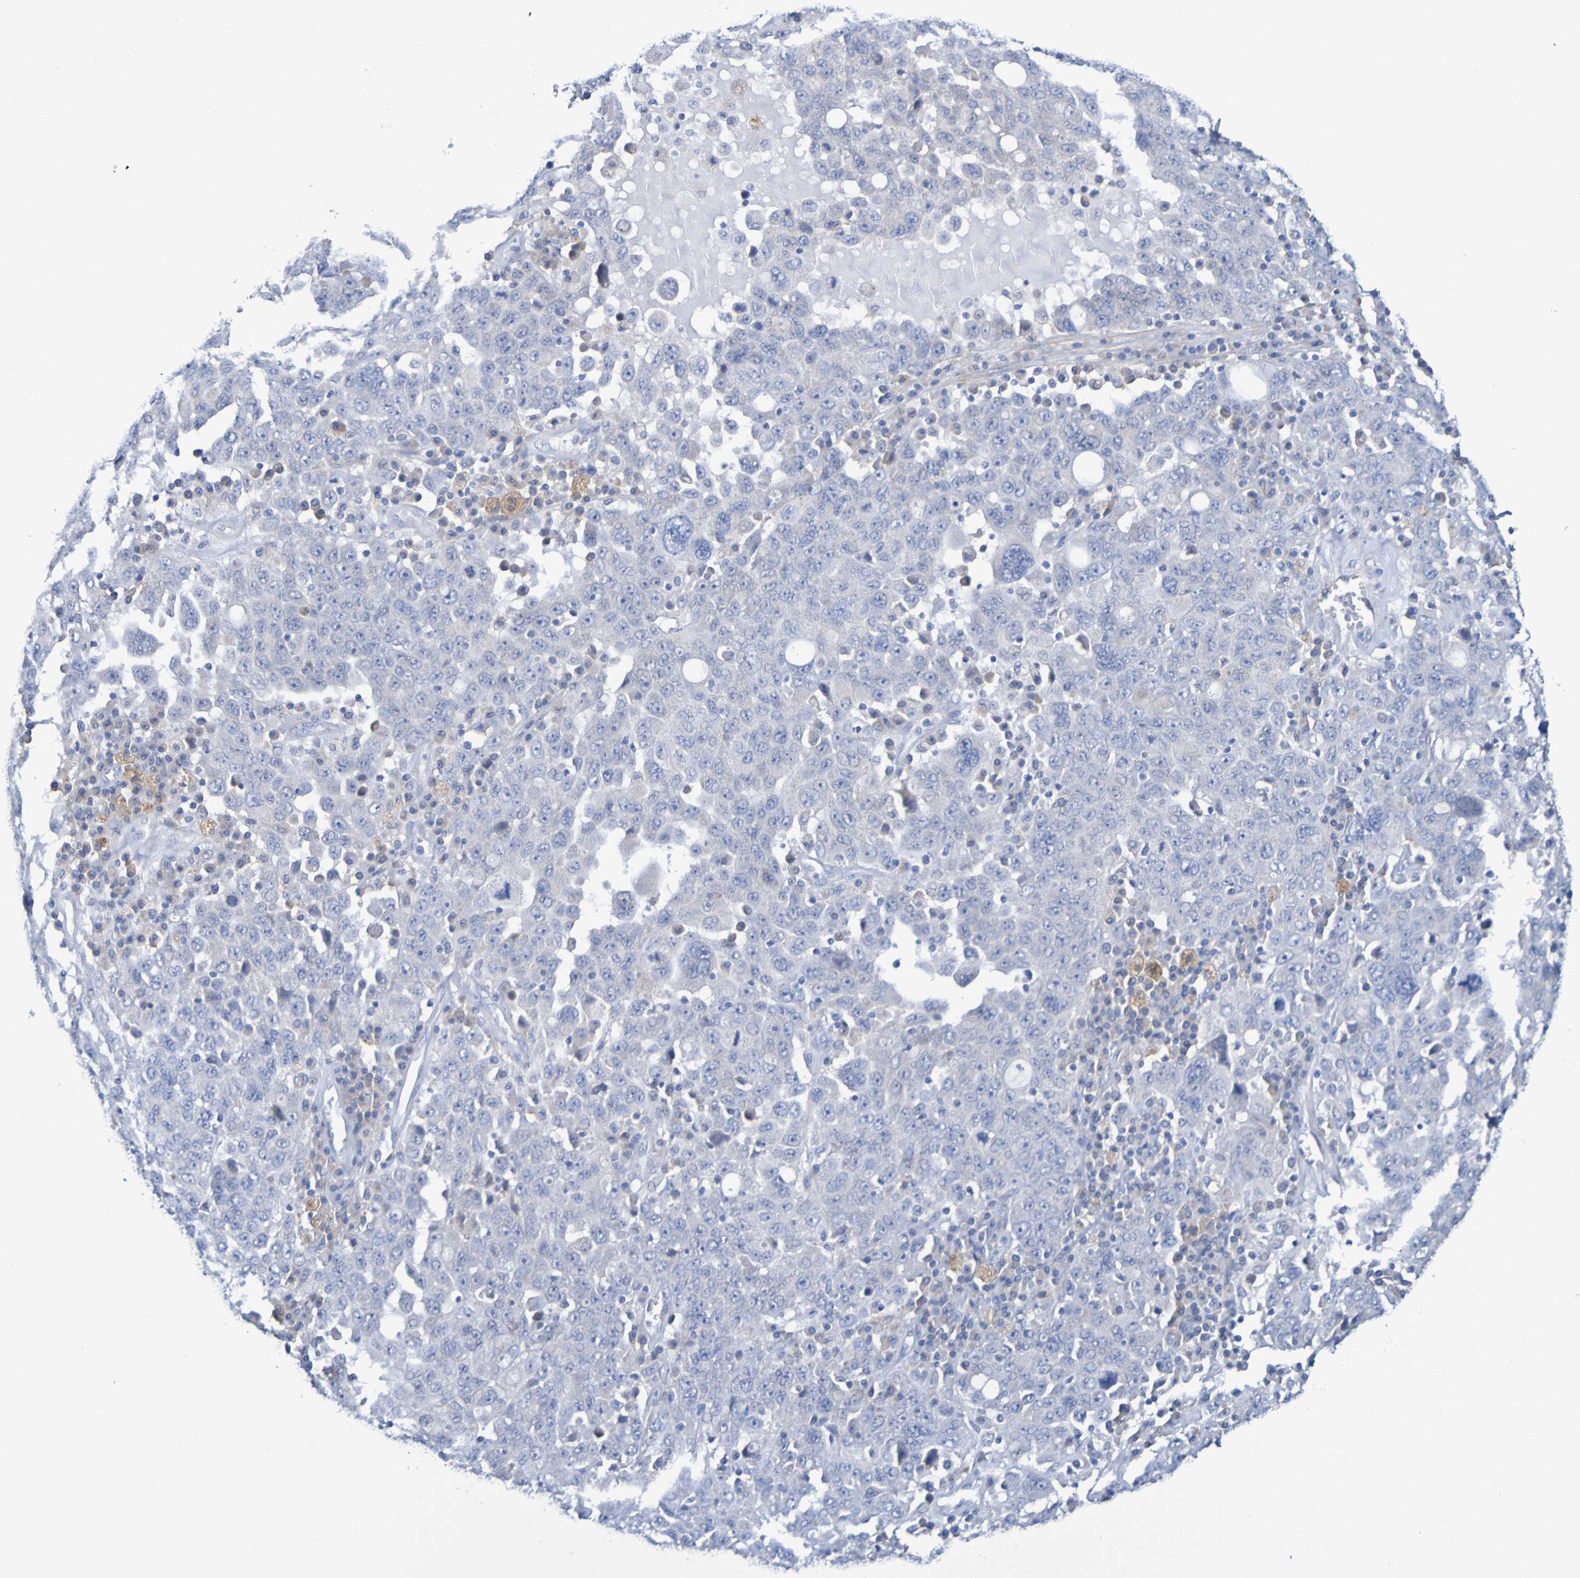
{"staining": {"intensity": "negative", "quantity": "none", "location": "none"}, "tissue": "ovarian cancer", "cell_type": "Tumor cells", "image_type": "cancer", "snomed": [{"axis": "morphology", "description": "Carcinoma, endometroid"}, {"axis": "topography", "description": "Ovary"}], "caption": "IHC image of human endometroid carcinoma (ovarian) stained for a protein (brown), which shows no positivity in tumor cells.", "gene": "SRPRB", "patient": {"sex": "female", "age": 62}}